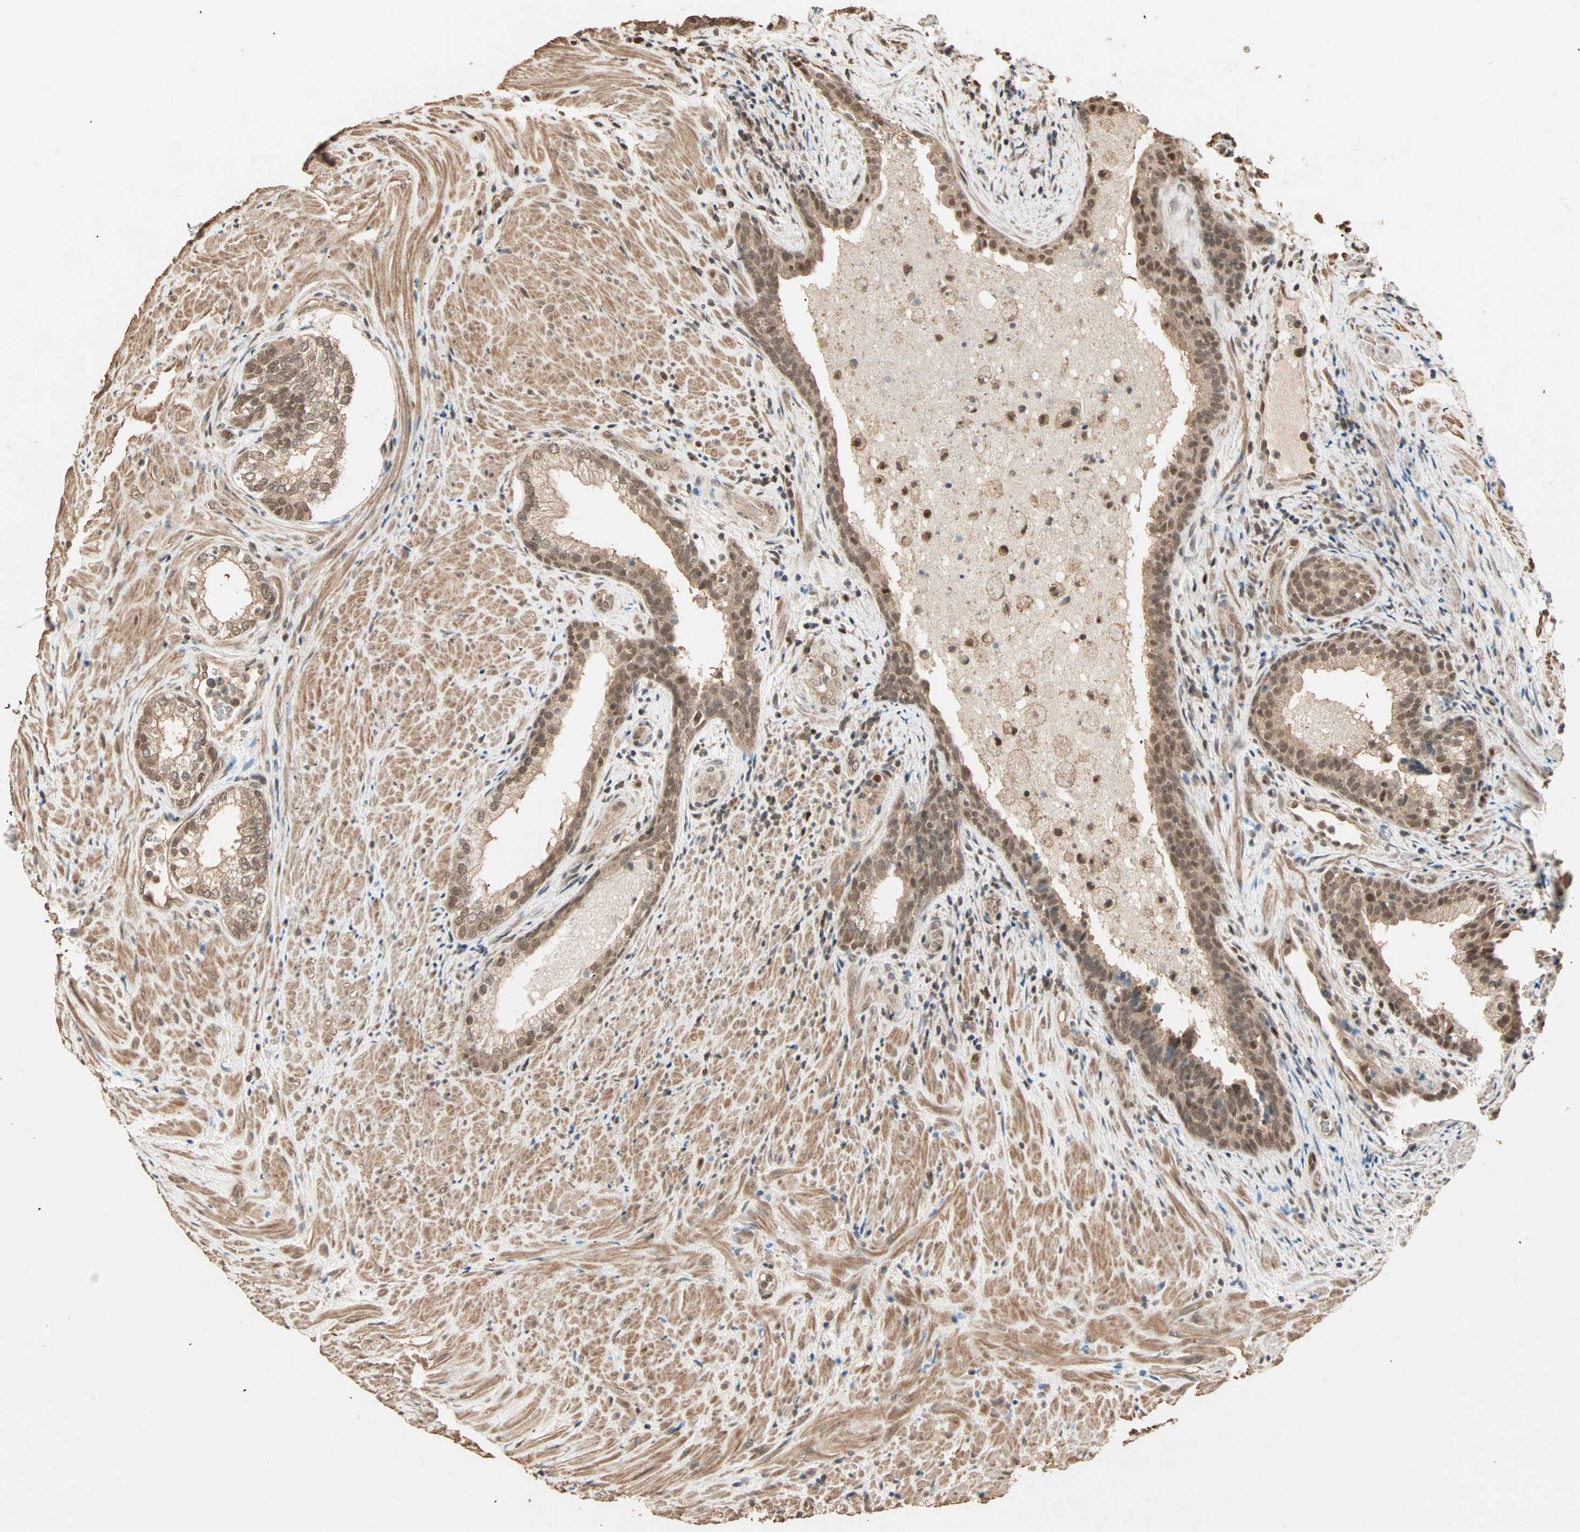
{"staining": {"intensity": "moderate", "quantity": "25%-75%", "location": "cytoplasmic/membranous,nuclear"}, "tissue": "prostate", "cell_type": "Glandular cells", "image_type": "normal", "snomed": [{"axis": "morphology", "description": "Normal tissue, NOS"}, {"axis": "topography", "description": "Prostate"}], "caption": "About 25%-75% of glandular cells in benign prostate demonstrate moderate cytoplasmic/membranous,nuclear protein positivity as visualized by brown immunohistochemical staining.", "gene": "ZBTB33", "patient": {"sex": "male", "age": 76}}